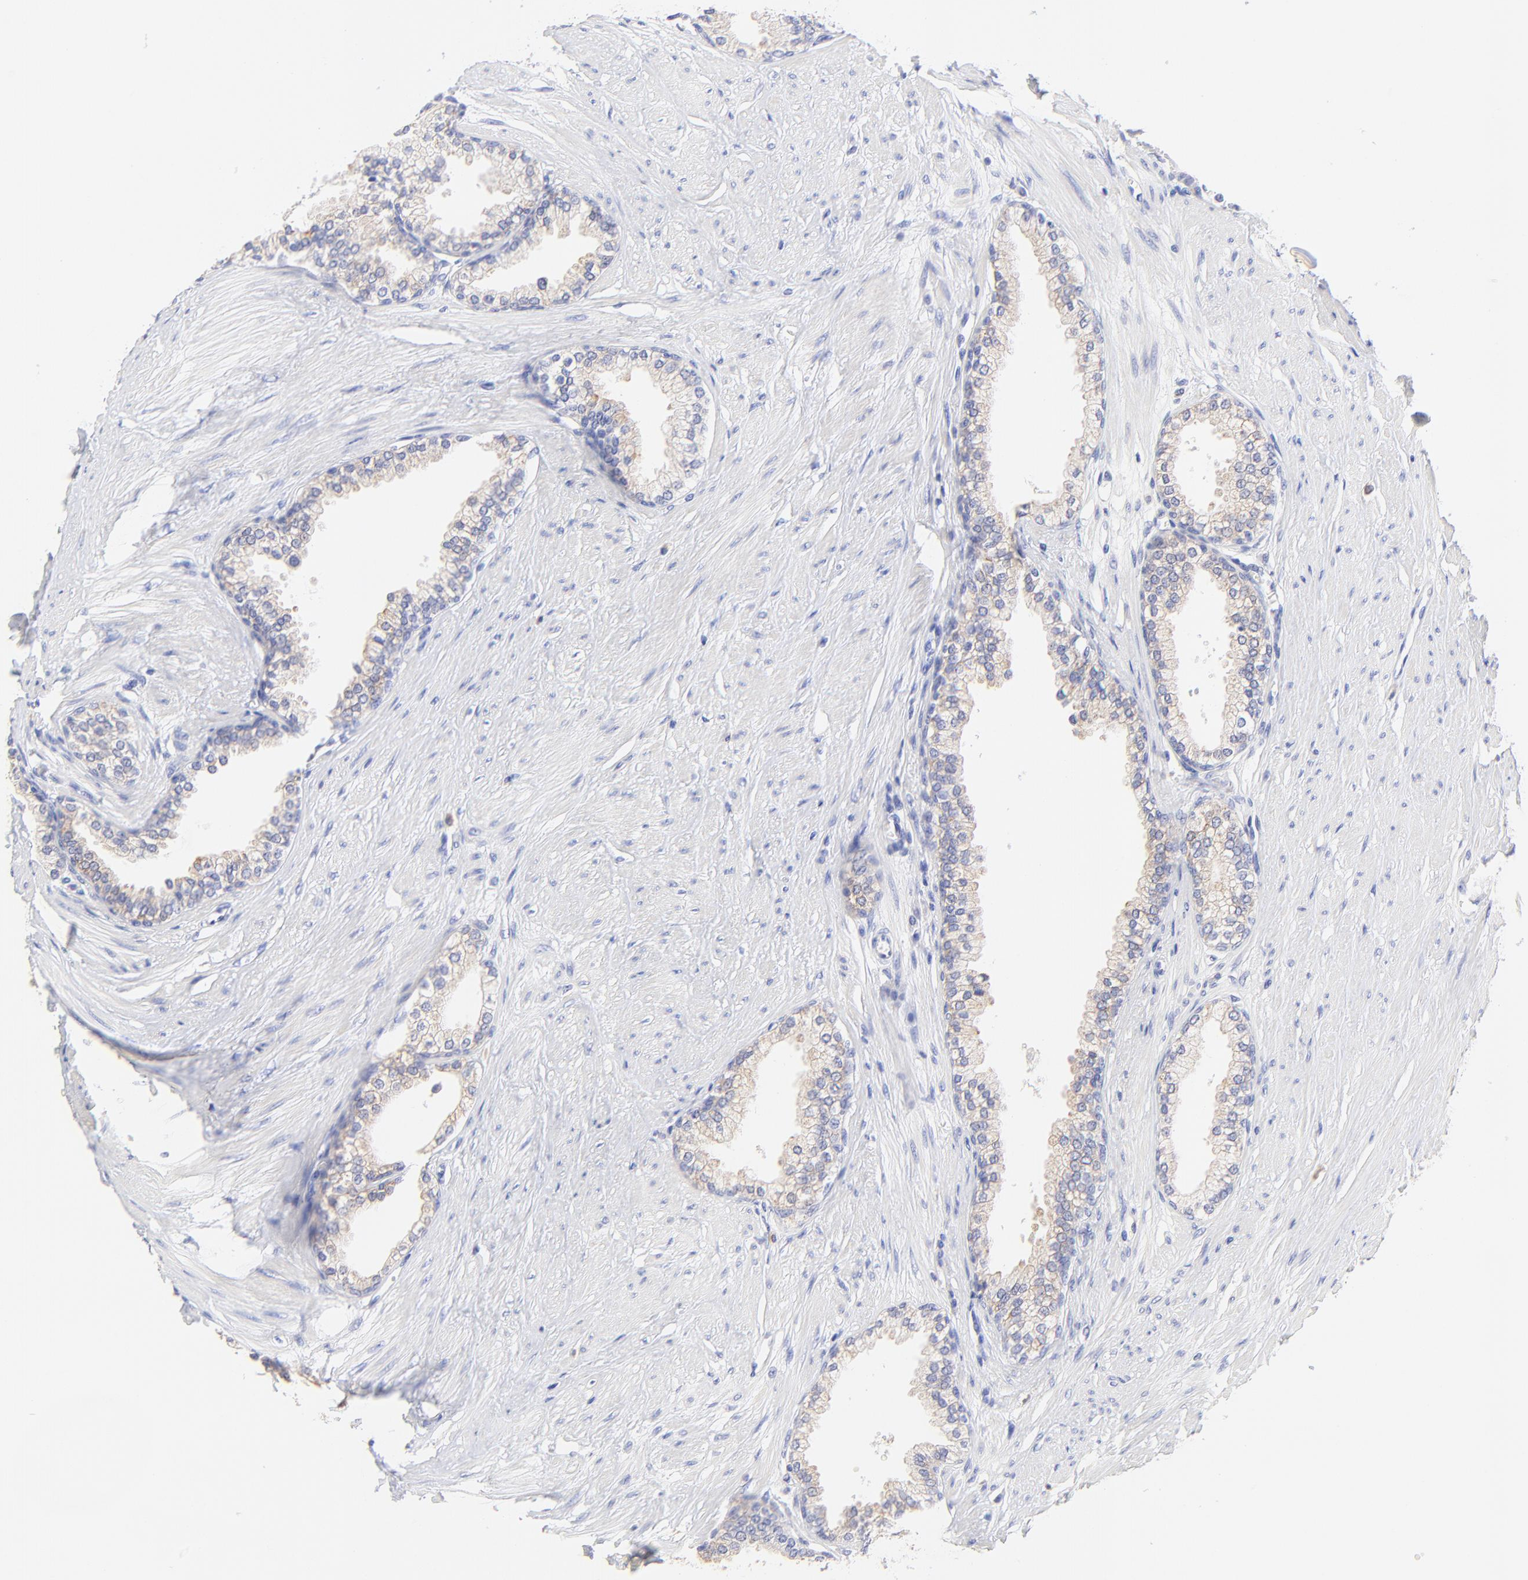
{"staining": {"intensity": "weak", "quantity": "25%-75%", "location": "cytoplasmic/membranous"}, "tissue": "prostate", "cell_type": "Glandular cells", "image_type": "normal", "snomed": [{"axis": "morphology", "description": "Normal tissue, NOS"}, {"axis": "topography", "description": "Prostate"}], "caption": "Immunohistochemical staining of normal prostate displays low levels of weak cytoplasmic/membranous positivity in about 25%-75% of glandular cells. Nuclei are stained in blue.", "gene": "EBP", "patient": {"sex": "male", "age": 64}}